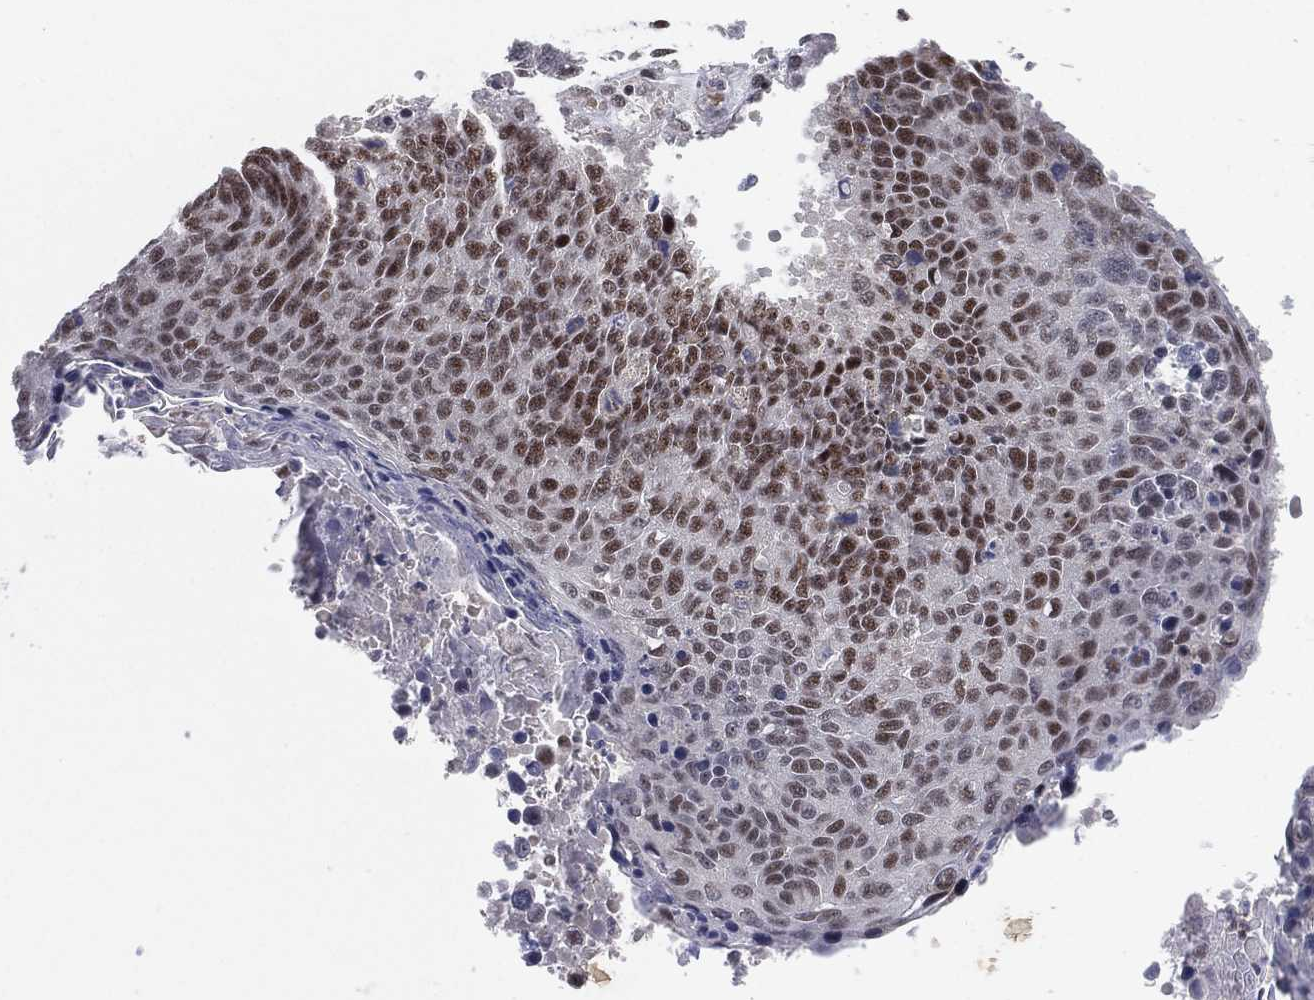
{"staining": {"intensity": "strong", "quantity": "<25%", "location": "nuclear"}, "tissue": "lung cancer", "cell_type": "Tumor cells", "image_type": "cancer", "snomed": [{"axis": "morphology", "description": "Squamous cell carcinoma, NOS"}, {"axis": "topography", "description": "Lung"}], "caption": "This is a micrograph of immunohistochemistry staining of lung cancer (squamous cell carcinoma), which shows strong staining in the nuclear of tumor cells.", "gene": "DGCR8", "patient": {"sex": "male", "age": 73}}